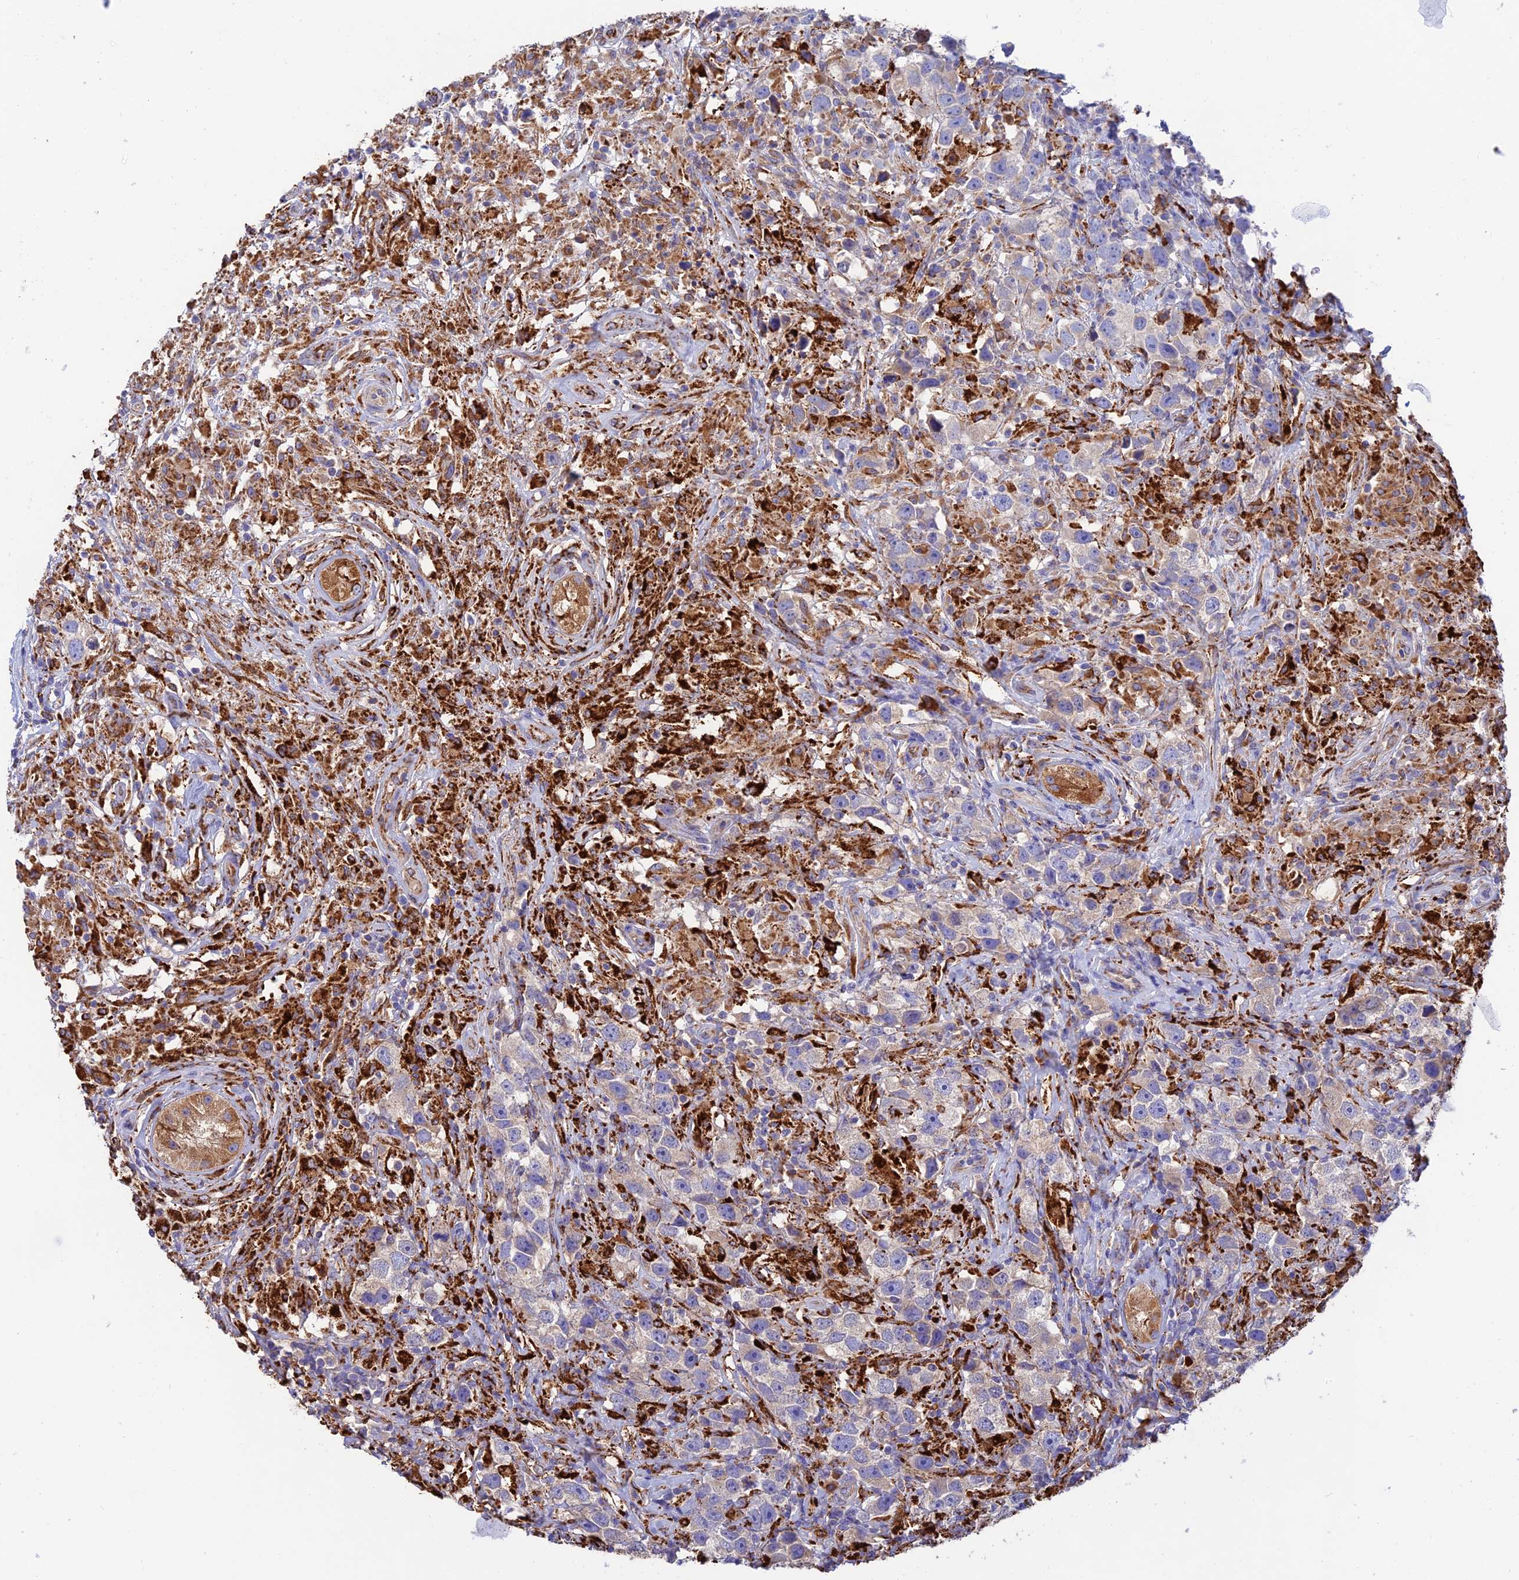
{"staining": {"intensity": "negative", "quantity": "none", "location": "none"}, "tissue": "testis cancer", "cell_type": "Tumor cells", "image_type": "cancer", "snomed": [{"axis": "morphology", "description": "Seminoma, NOS"}, {"axis": "topography", "description": "Testis"}], "caption": "Tumor cells show no significant protein expression in testis seminoma.", "gene": "VKORC1", "patient": {"sex": "male", "age": 49}}